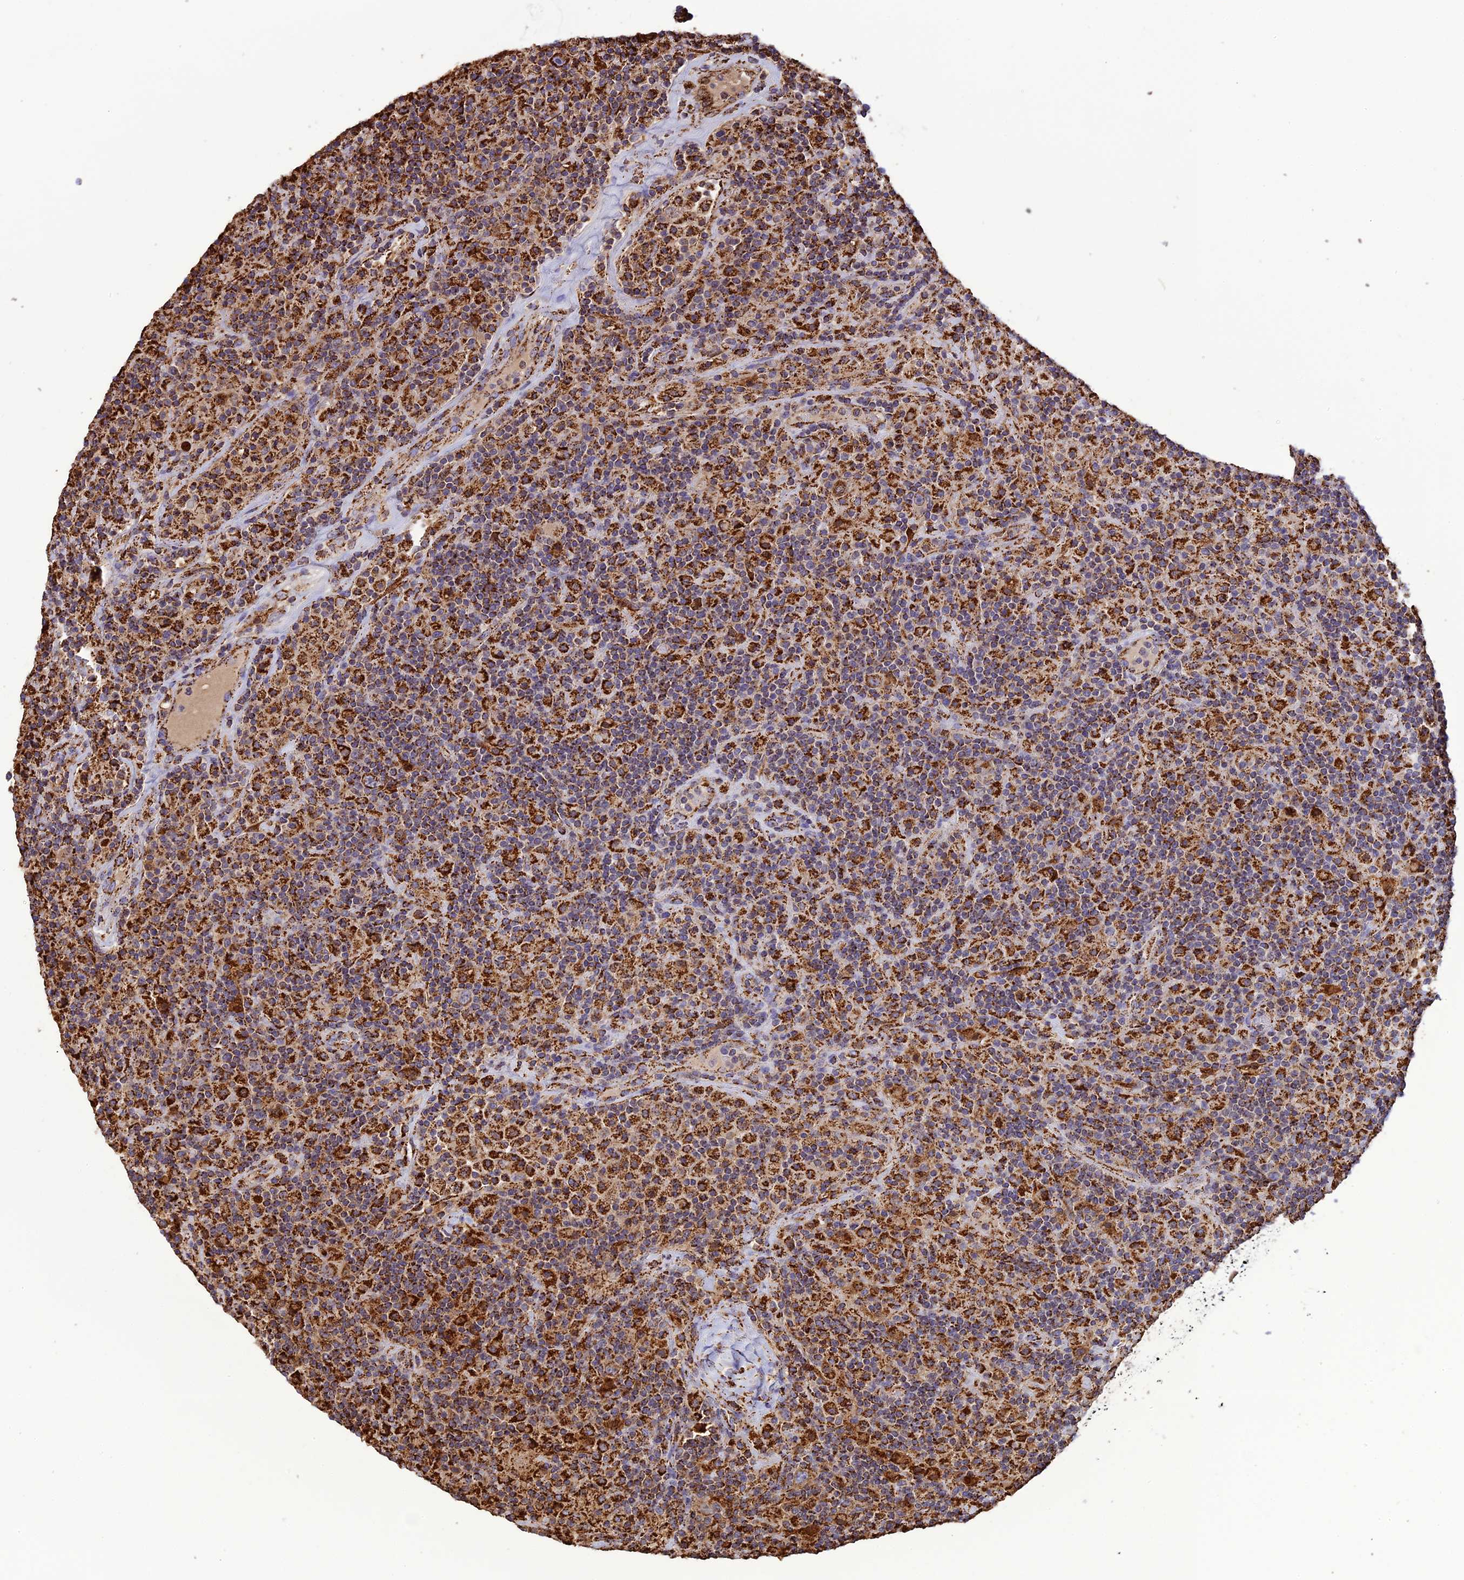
{"staining": {"intensity": "strong", "quantity": ">75%", "location": "cytoplasmic/membranous"}, "tissue": "lymphoma", "cell_type": "Tumor cells", "image_type": "cancer", "snomed": [{"axis": "morphology", "description": "Hodgkin's disease, NOS"}, {"axis": "topography", "description": "Lymph node"}], "caption": "Immunohistochemistry staining of Hodgkin's disease, which demonstrates high levels of strong cytoplasmic/membranous positivity in approximately >75% of tumor cells indicating strong cytoplasmic/membranous protein staining. The staining was performed using DAB (3,3'-diaminobenzidine) (brown) for protein detection and nuclei were counterstained in hematoxylin (blue).", "gene": "KCNG1", "patient": {"sex": "male", "age": 70}}